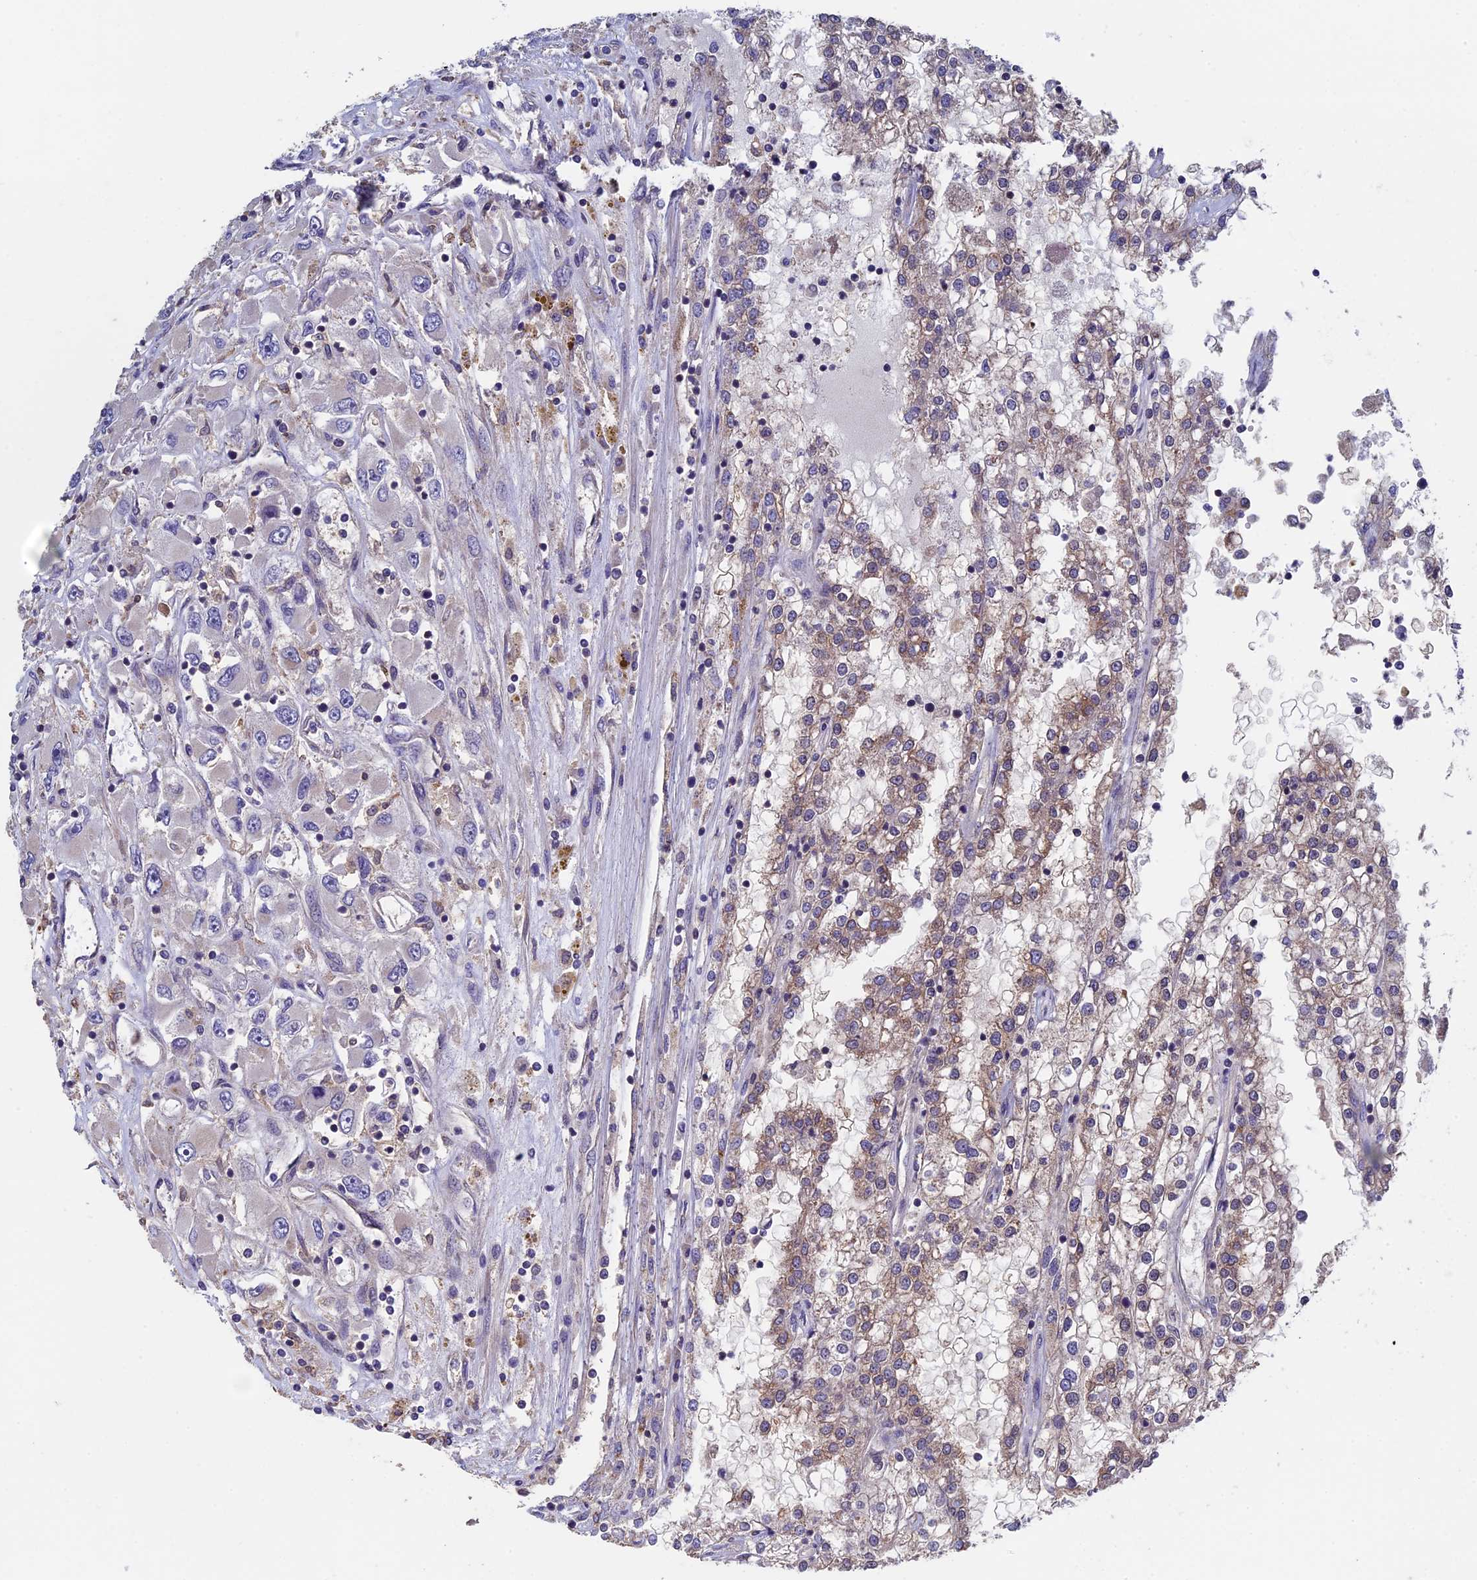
{"staining": {"intensity": "moderate", "quantity": "<25%", "location": "cytoplasmic/membranous"}, "tissue": "renal cancer", "cell_type": "Tumor cells", "image_type": "cancer", "snomed": [{"axis": "morphology", "description": "Adenocarcinoma, NOS"}, {"axis": "topography", "description": "Kidney"}], "caption": "Renal adenocarcinoma stained with a brown dye demonstrates moderate cytoplasmic/membranous positive positivity in approximately <25% of tumor cells.", "gene": "LCMT1", "patient": {"sex": "female", "age": 52}}